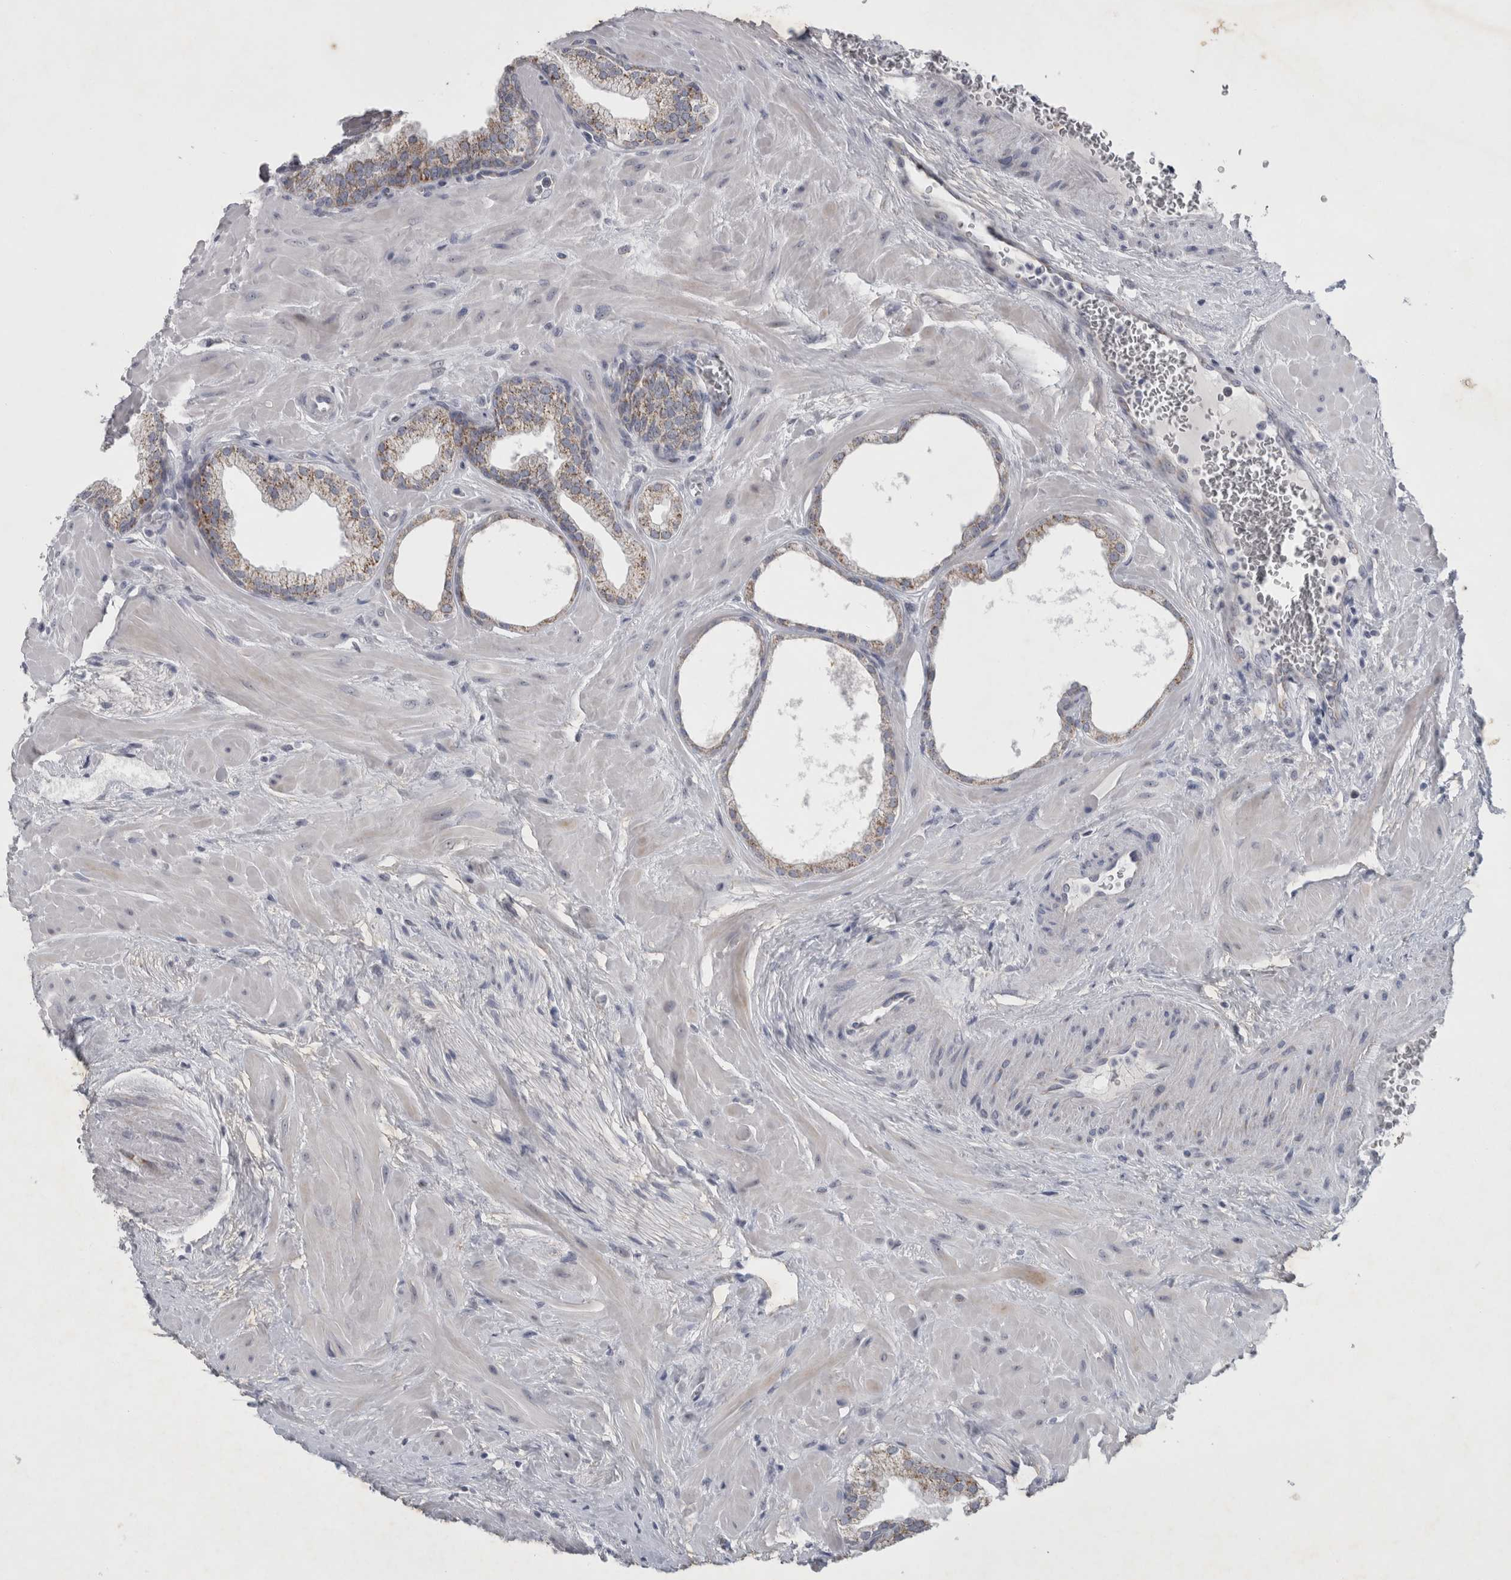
{"staining": {"intensity": "moderate", "quantity": "25%-75%", "location": "cytoplasmic/membranous"}, "tissue": "prostate", "cell_type": "Glandular cells", "image_type": "normal", "snomed": [{"axis": "morphology", "description": "Normal tissue, NOS"}, {"axis": "morphology", "description": "Urothelial carcinoma, Low grade"}, {"axis": "topography", "description": "Urinary bladder"}, {"axis": "topography", "description": "Prostate"}], "caption": "Immunohistochemistry (IHC) staining of benign prostate, which demonstrates medium levels of moderate cytoplasmic/membranous staining in approximately 25%-75% of glandular cells indicating moderate cytoplasmic/membranous protein positivity. The staining was performed using DAB (3,3'-diaminobenzidine) (brown) for protein detection and nuclei were counterstained in hematoxylin (blue).", "gene": "FXYD7", "patient": {"sex": "male", "age": 60}}